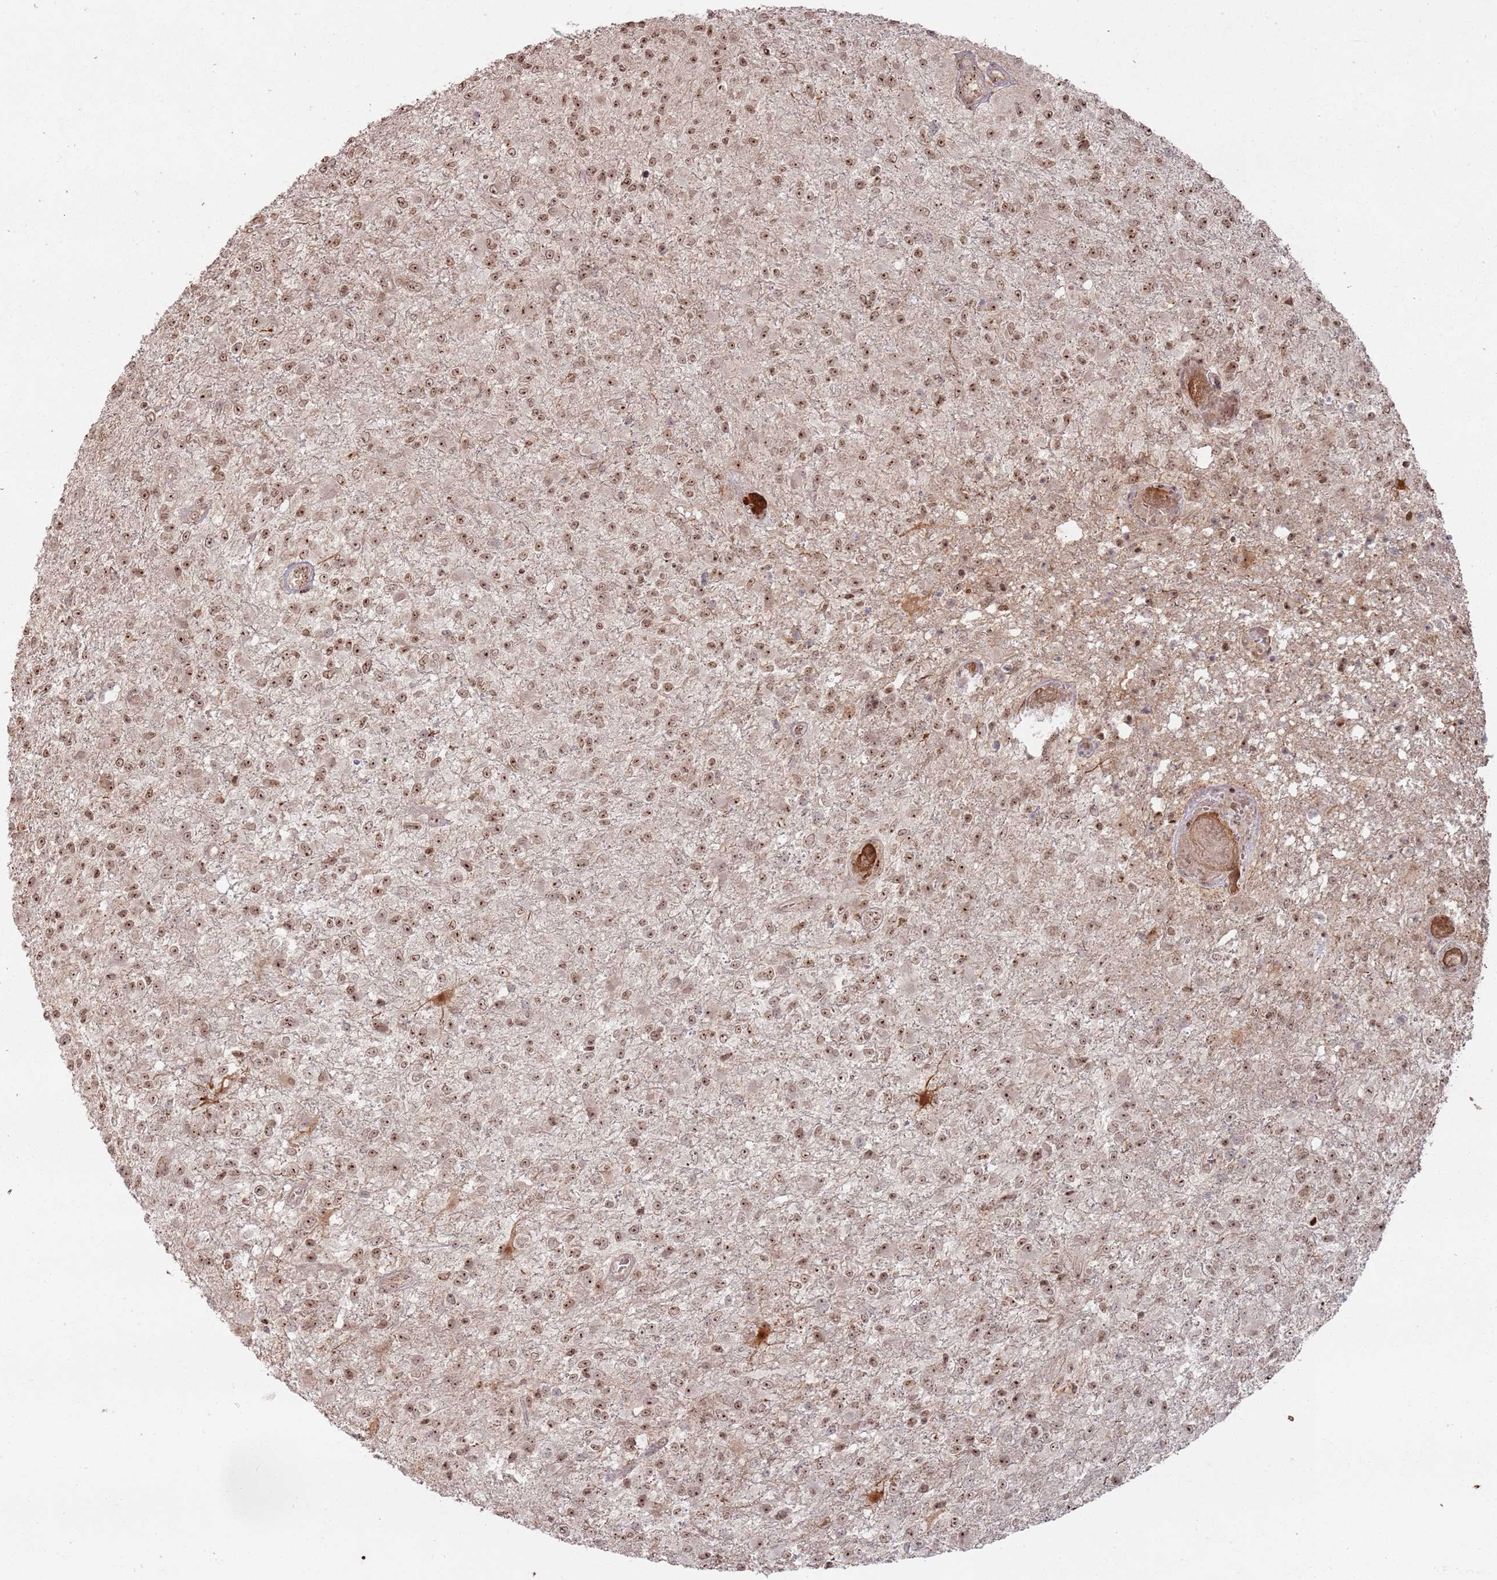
{"staining": {"intensity": "moderate", "quantity": ">75%", "location": "nuclear"}, "tissue": "glioma", "cell_type": "Tumor cells", "image_type": "cancer", "snomed": [{"axis": "morphology", "description": "Glioma, malignant, High grade"}, {"axis": "topography", "description": "Brain"}], "caption": "The photomicrograph reveals staining of glioma, revealing moderate nuclear protein expression (brown color) within tumor cells.", "gene": "UTP11", "patient": {"sex": "female", "age": 74}}